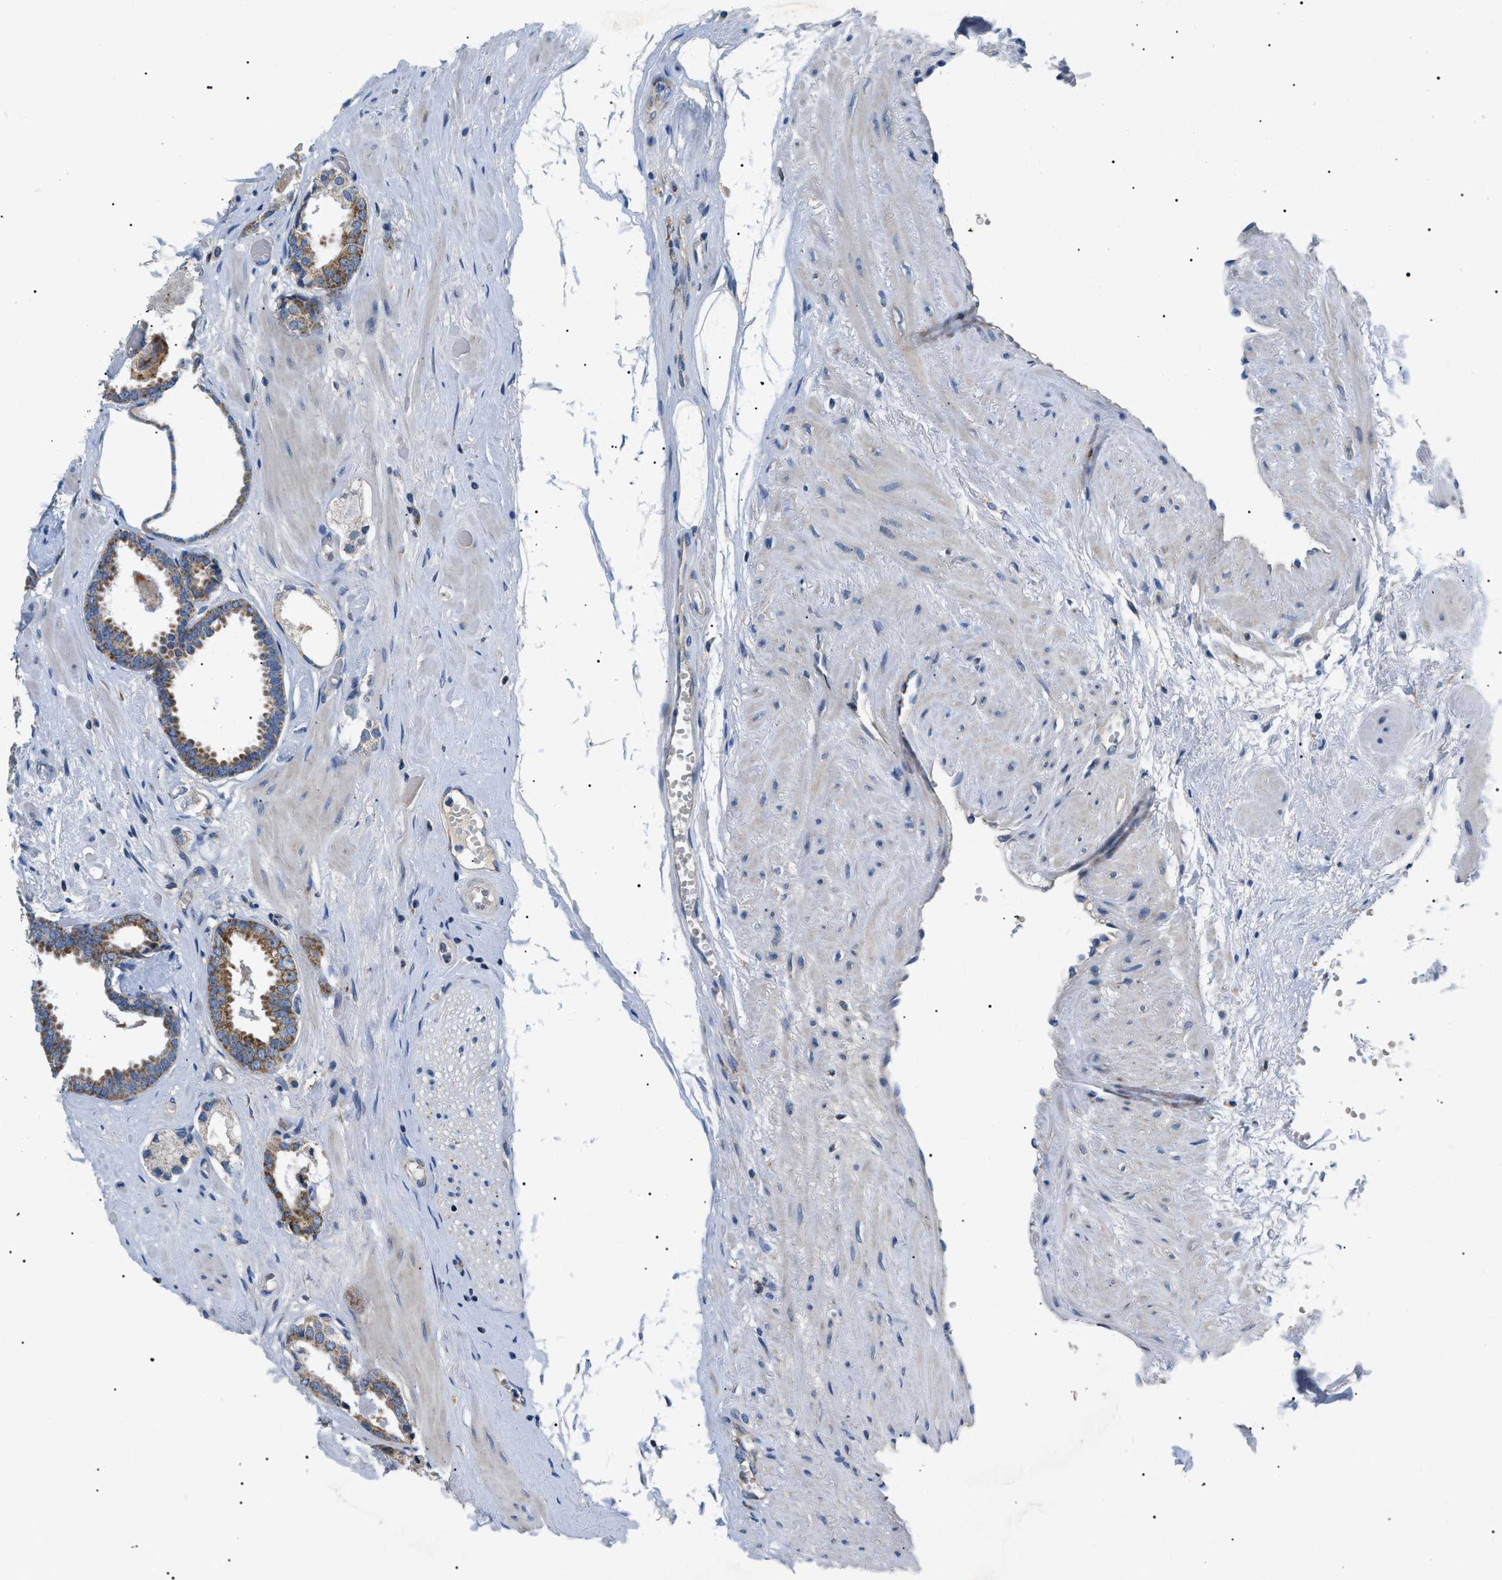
{"staining": {"intensity": "moderate", "quantity": ">75%", "location": "cytoplasmic/membranous"}, "tissue": "prostate cancer", "cell_type": "Tumor cells", "image_type": "cancer", "snomed": [{"axis": "morphology", "description": "Adenocarcinoma, Low grade"}, {"axis": "topography", "description": "Prostate"}], "caption": "Prostate low-grade adenocarcinoma was stained to show a protein in brown. There is medium levels of moderate cytoplasmic/membranous staining in about >75% of tumor cells.", "gene": "TOMM6", "patient": {"sex": "male", "age": 53}}